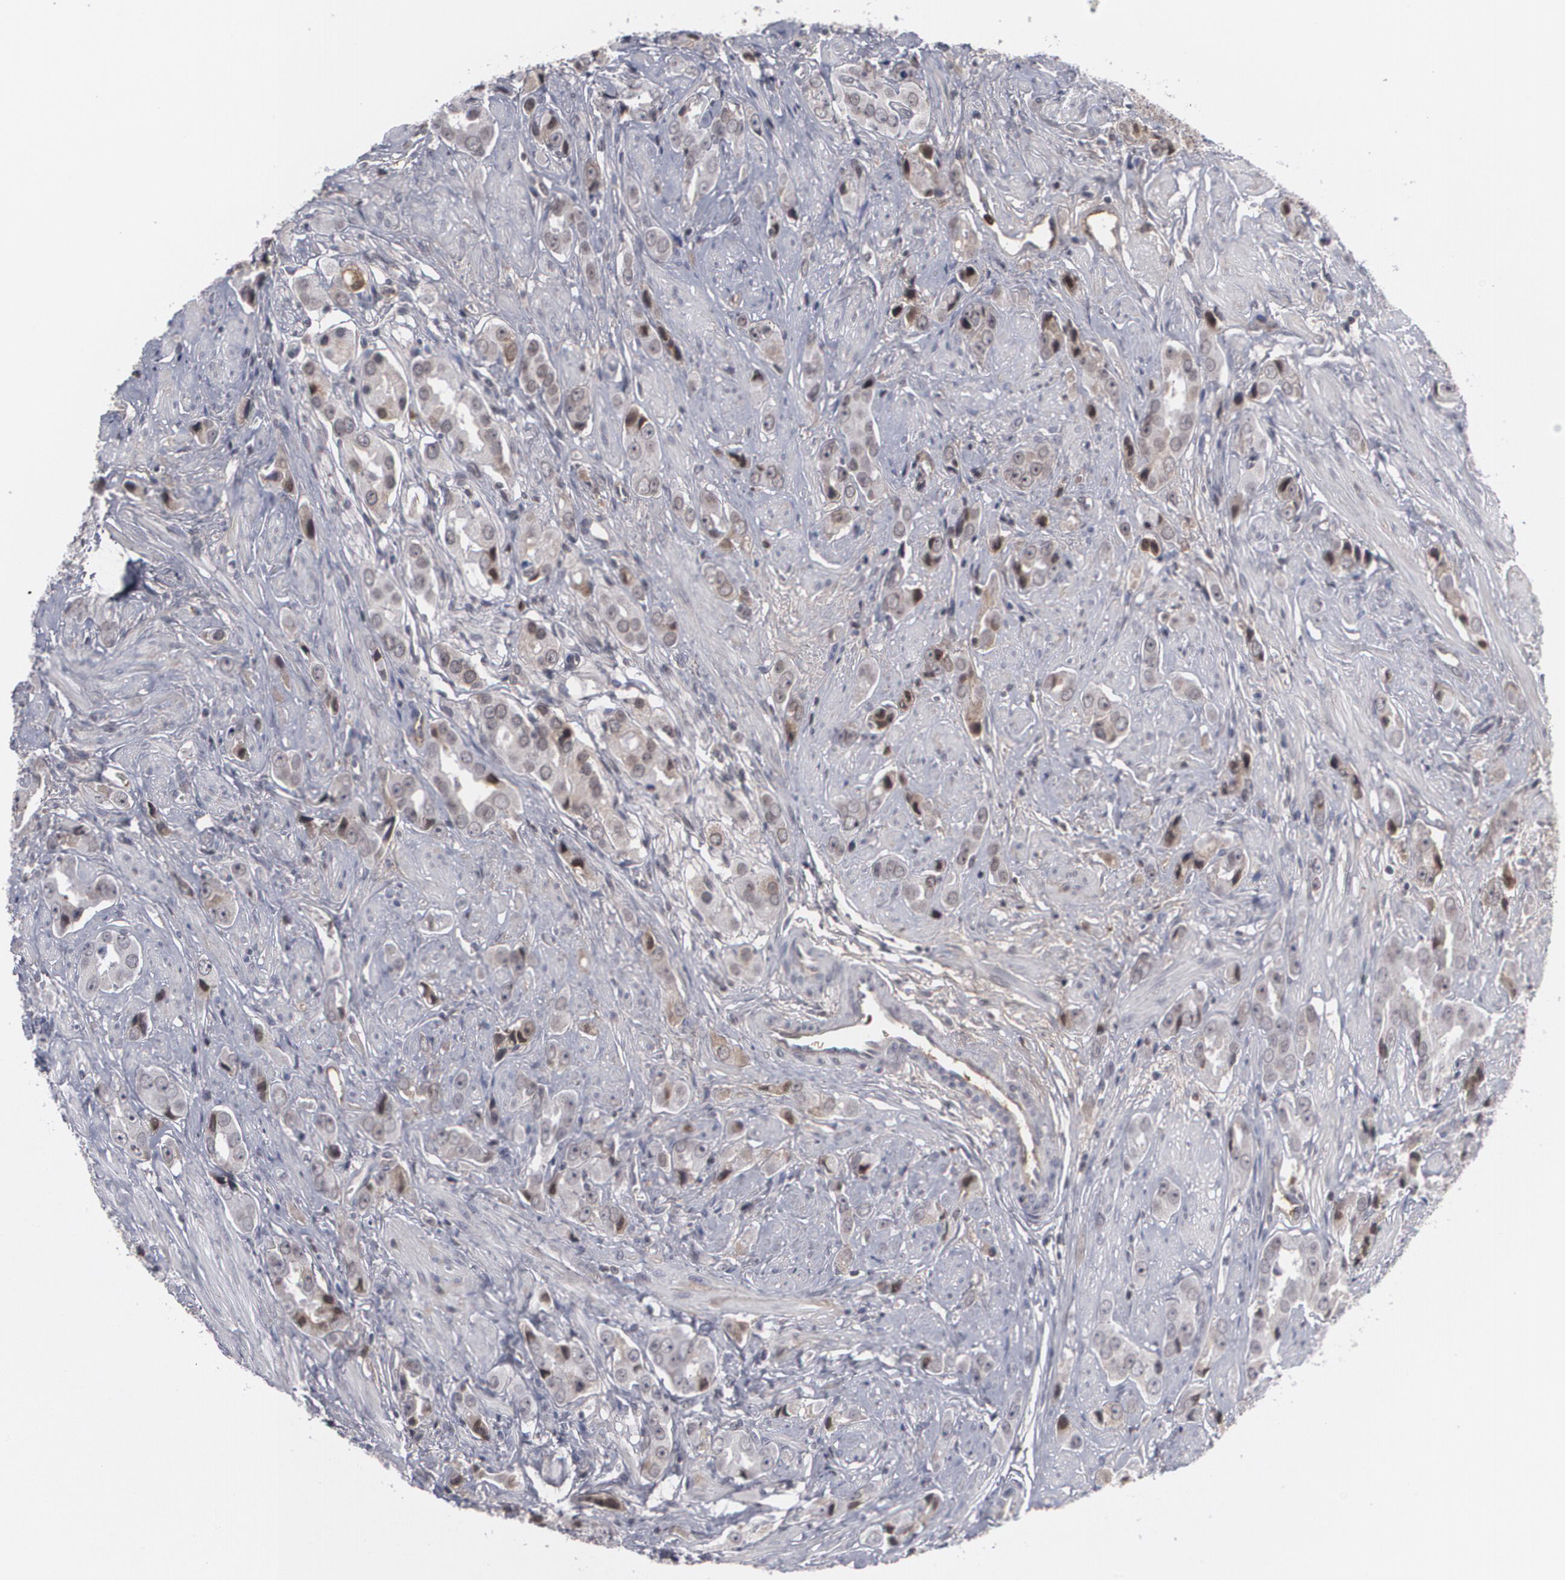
{"staining": {"intensity": "weak", "quantity": "<25%", "location": "cytoplasmic/membranous"}, "tissue": "prostate cancer", "cell_type": "Tumor cells", "image_type": "cancer", "snomed": [{"axis": "morphology", "description": "Adenocarcinoma, Medium grade"}, {"axis": "topography", "description": "Prostate"}], "caption": "This is a micrograph of IHC staining of prostate medium-grade adenocarcinoma, which shows no staining in tumor cells.", "gene": "LRG1", "patient": {"sex": "male", "age": 53}}